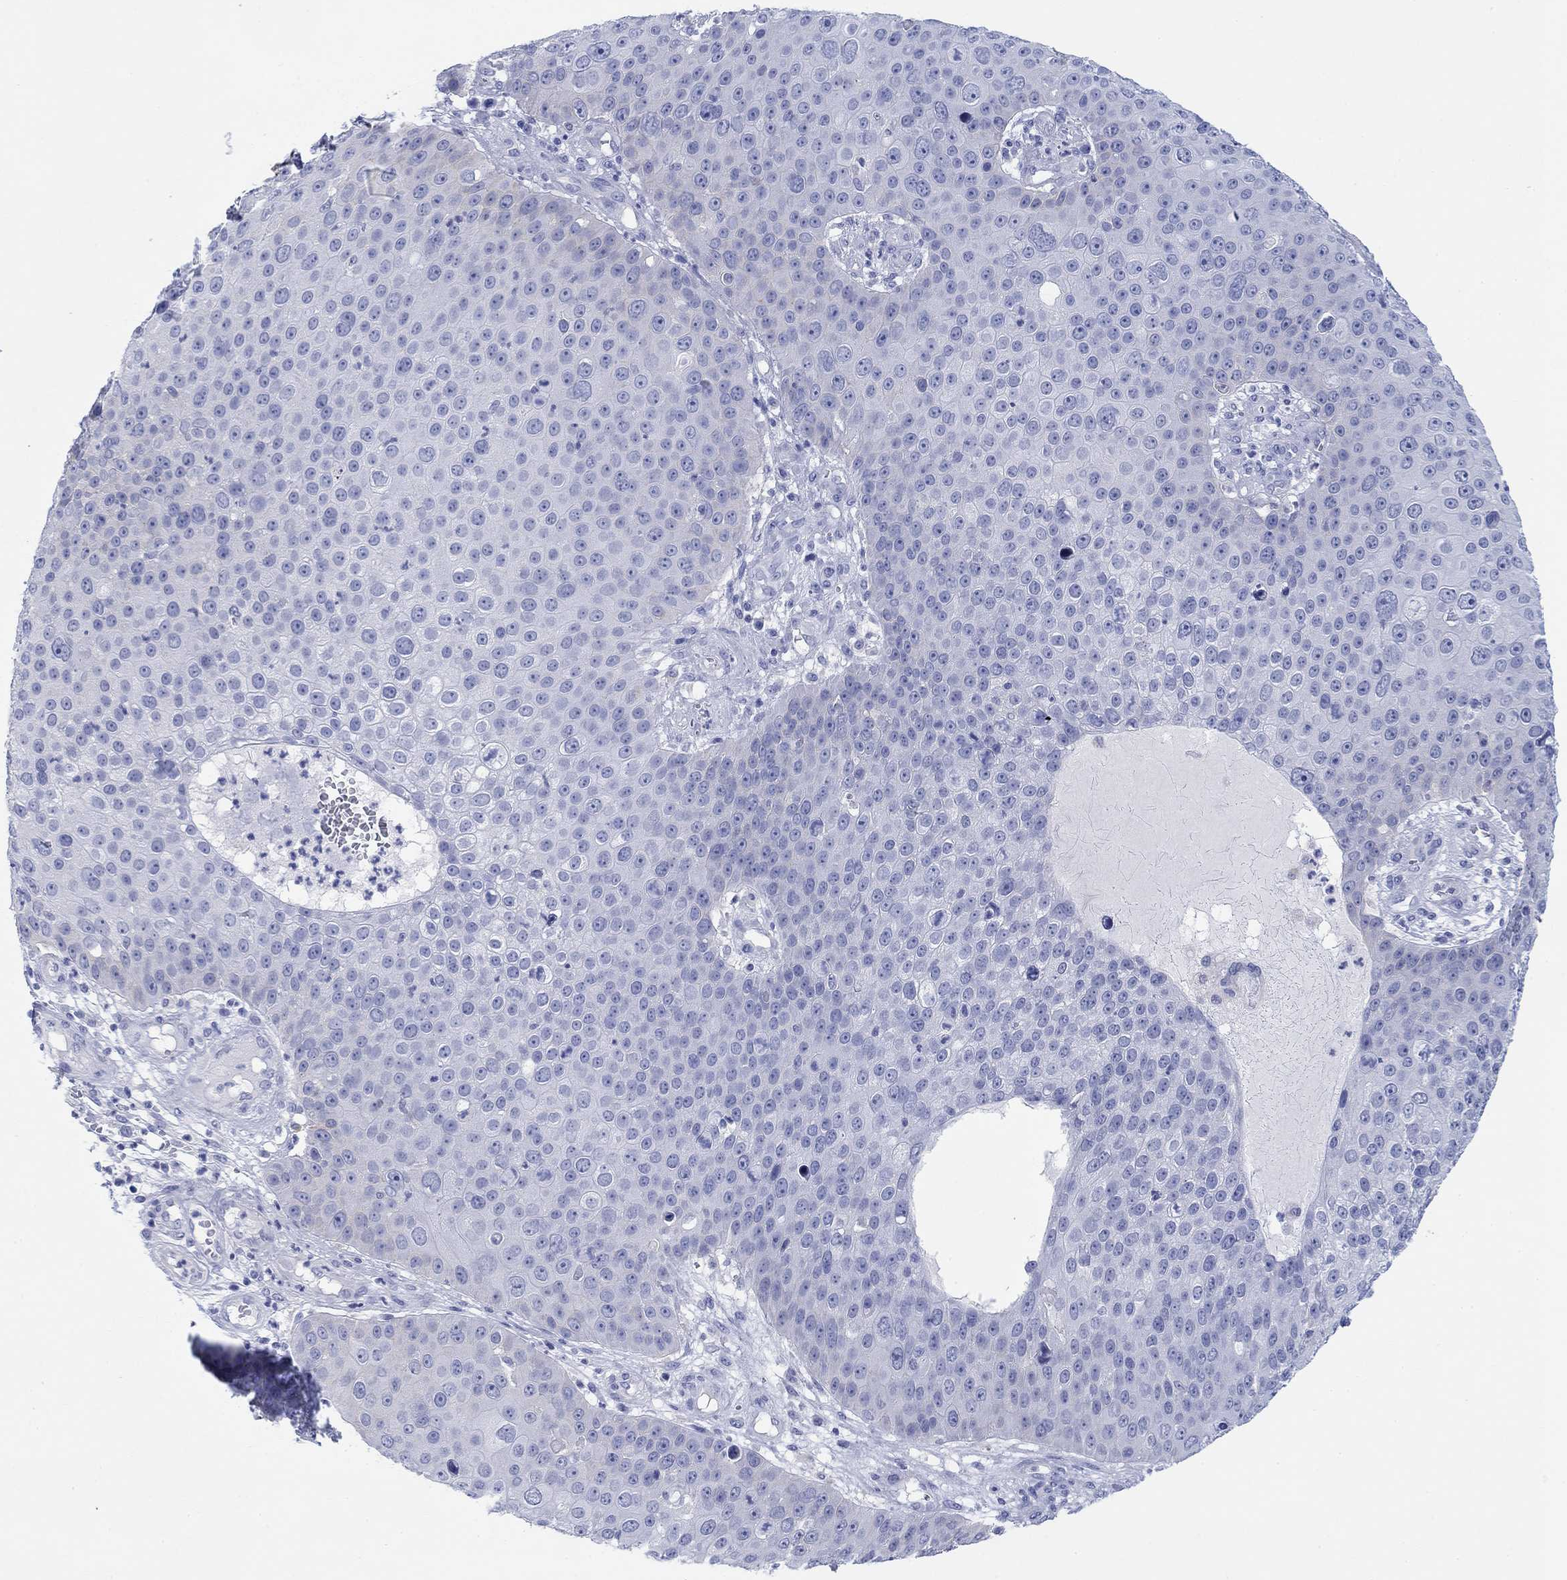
{"staining": {"intensity": "negative", "quantity": "none", "location": "none"}, "tissue": "skin cancer", "cell_type": "Tumor cells", "image_type": "cancer", "snomed": [{"axis": "morphology", "description": "Squamous cell carcinoma, NOS"}, {"axis": "topography", "description": "Skin"}], "caption": "High power microscopy image of an IHC histopathology image of squamous cell carcinoma (skin), revealing no significant expression in tumor cells.", "gene": "ATP1B1", "patient": {"sex": "male", "age": 71}}